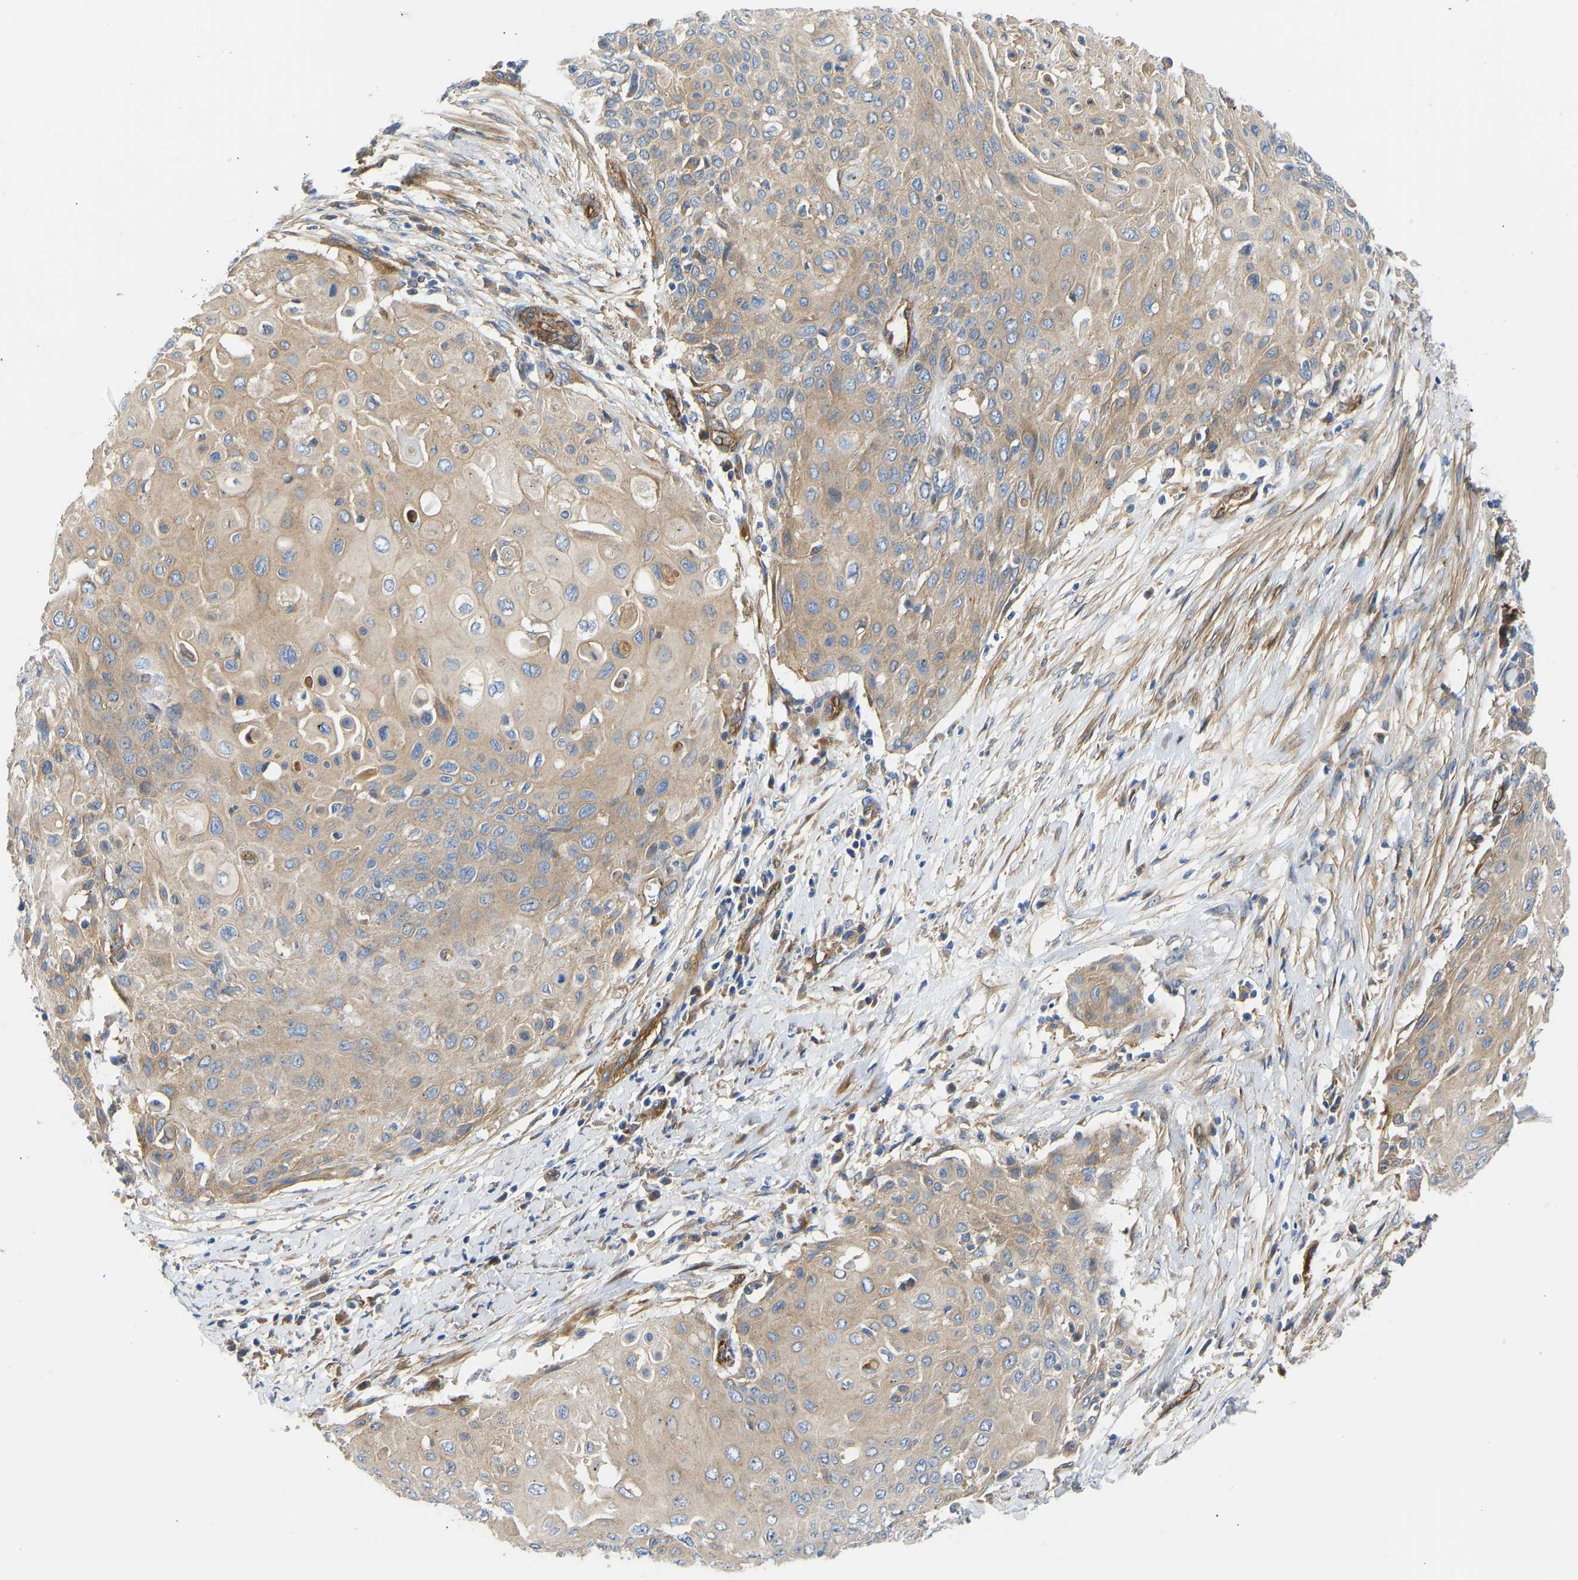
{"staining": {"intensity": "weak", "quantity": ">75%", "location": "cytoplasmic/membranous"}, "tissue": "cervical cancer", "cell_type": "Tumor cells", "image_type": "cancer", "snomed": [{"axis": "morphology", "description": "Squamous cell carcinoma, NOS"}, {"axis": "topography", "description": "Cervix"}], "caption": "This is an image of immunohistochemistry staining of squamous cell carcinoma (cervical), which shows weak expression in the cytoplasmic/membranous of tumor cells.", "gene": "MYO1C", "patient": {"sex": "female", "age": 39}}